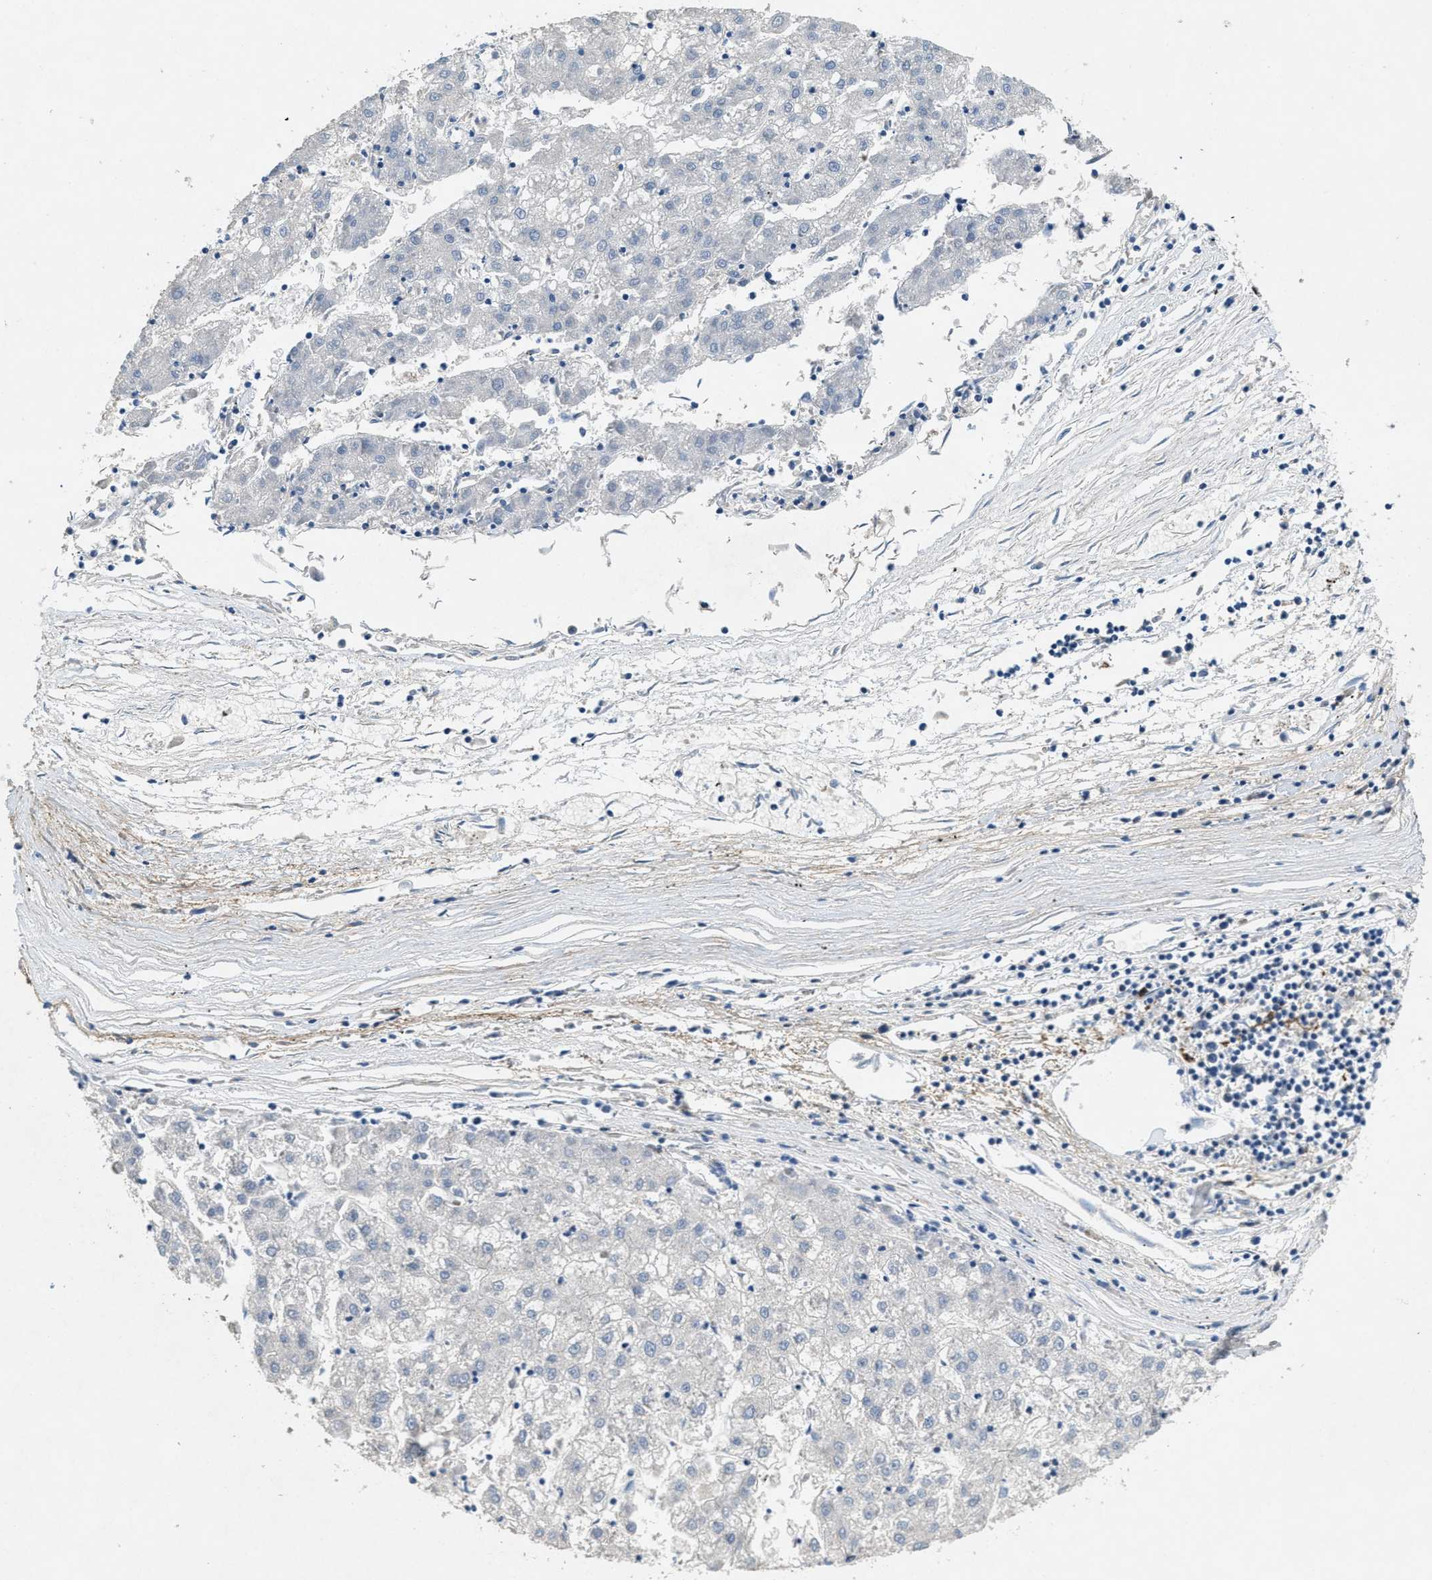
{"staining": {"intensity": "negative", "quantity": "none", "location": "none"}, "tissue": "liver cancer", "cell_type": "Tumor cells", "image_type": "cancer", "snomed": [{"axis": "morphology", "description": "Carcinoma, Hepatocellular, NOS"}, {"axis": "topography", "description": "Liver"}], "caption": "This is a micrograph of IHC staining of liver cancer (hepatocellular carcinoma), which shows no staining in tumor cells. (Stains: DAB immunohistochemistry (IHC) with hematoxylin counter stain, Microscopy: brightfield microscopy at high magnification).", "gene": "DGKE", "patient": {"sex": "male", "age": 72}}